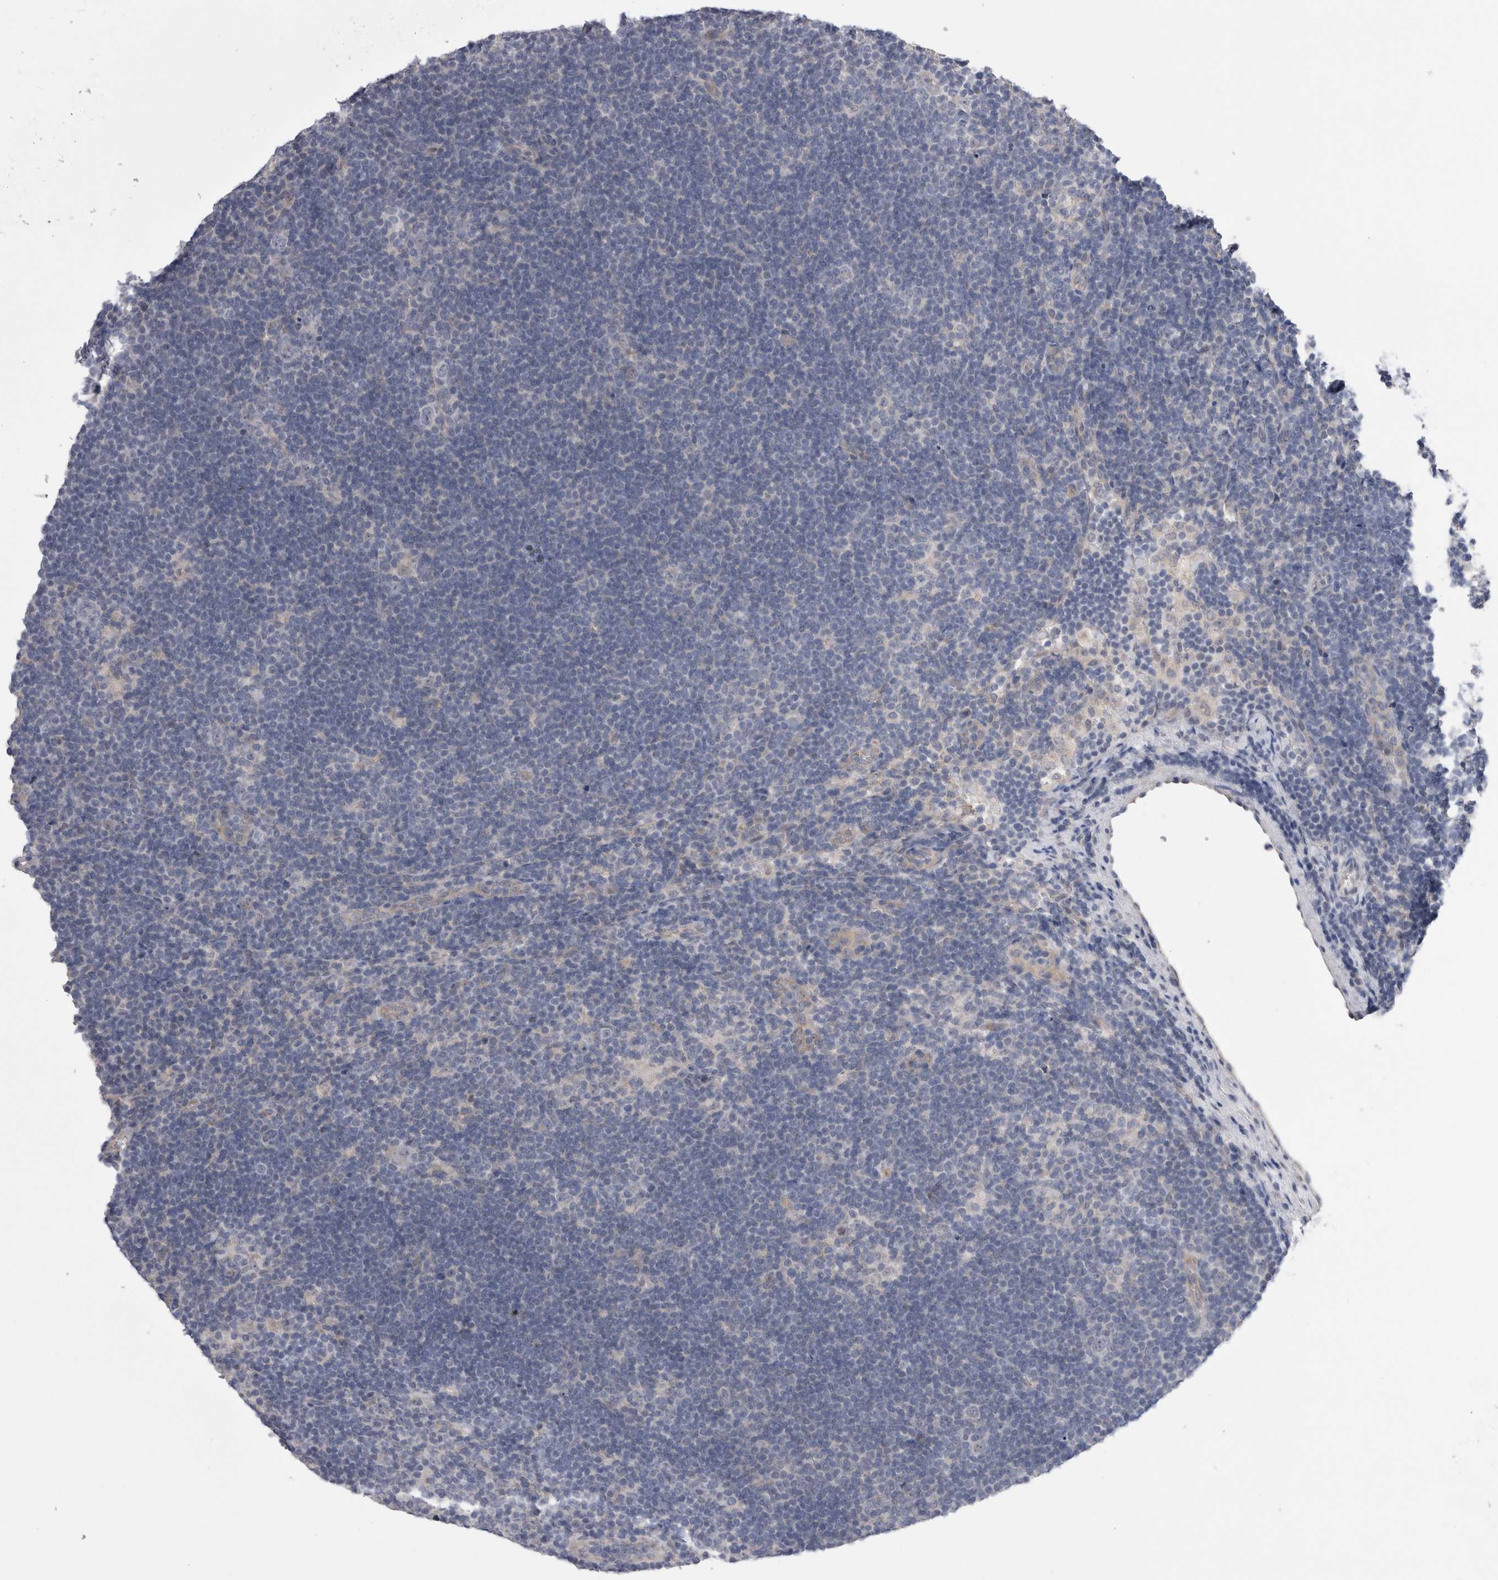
{"staining": {"intensity": "negative", "quantity": "none", "location": "none"}, "tissue": "lymphoma", "cell_type": "Tumor cells", "image_type": "cancer", "snomed": [{"axis": "morphology", "description": "Hodgkin's disease, NOS"}, {"axis": "topography", "description": "Lymph node"}], "caption": "DAB immunohistochemical staining of human lymphoma exhibits no significant expression in tumor cells. (DAB immunohistochemistry (IHC), high magnification).", "gene": "ARHGAP29", "patient": {"sex": "female", "age": 57}}